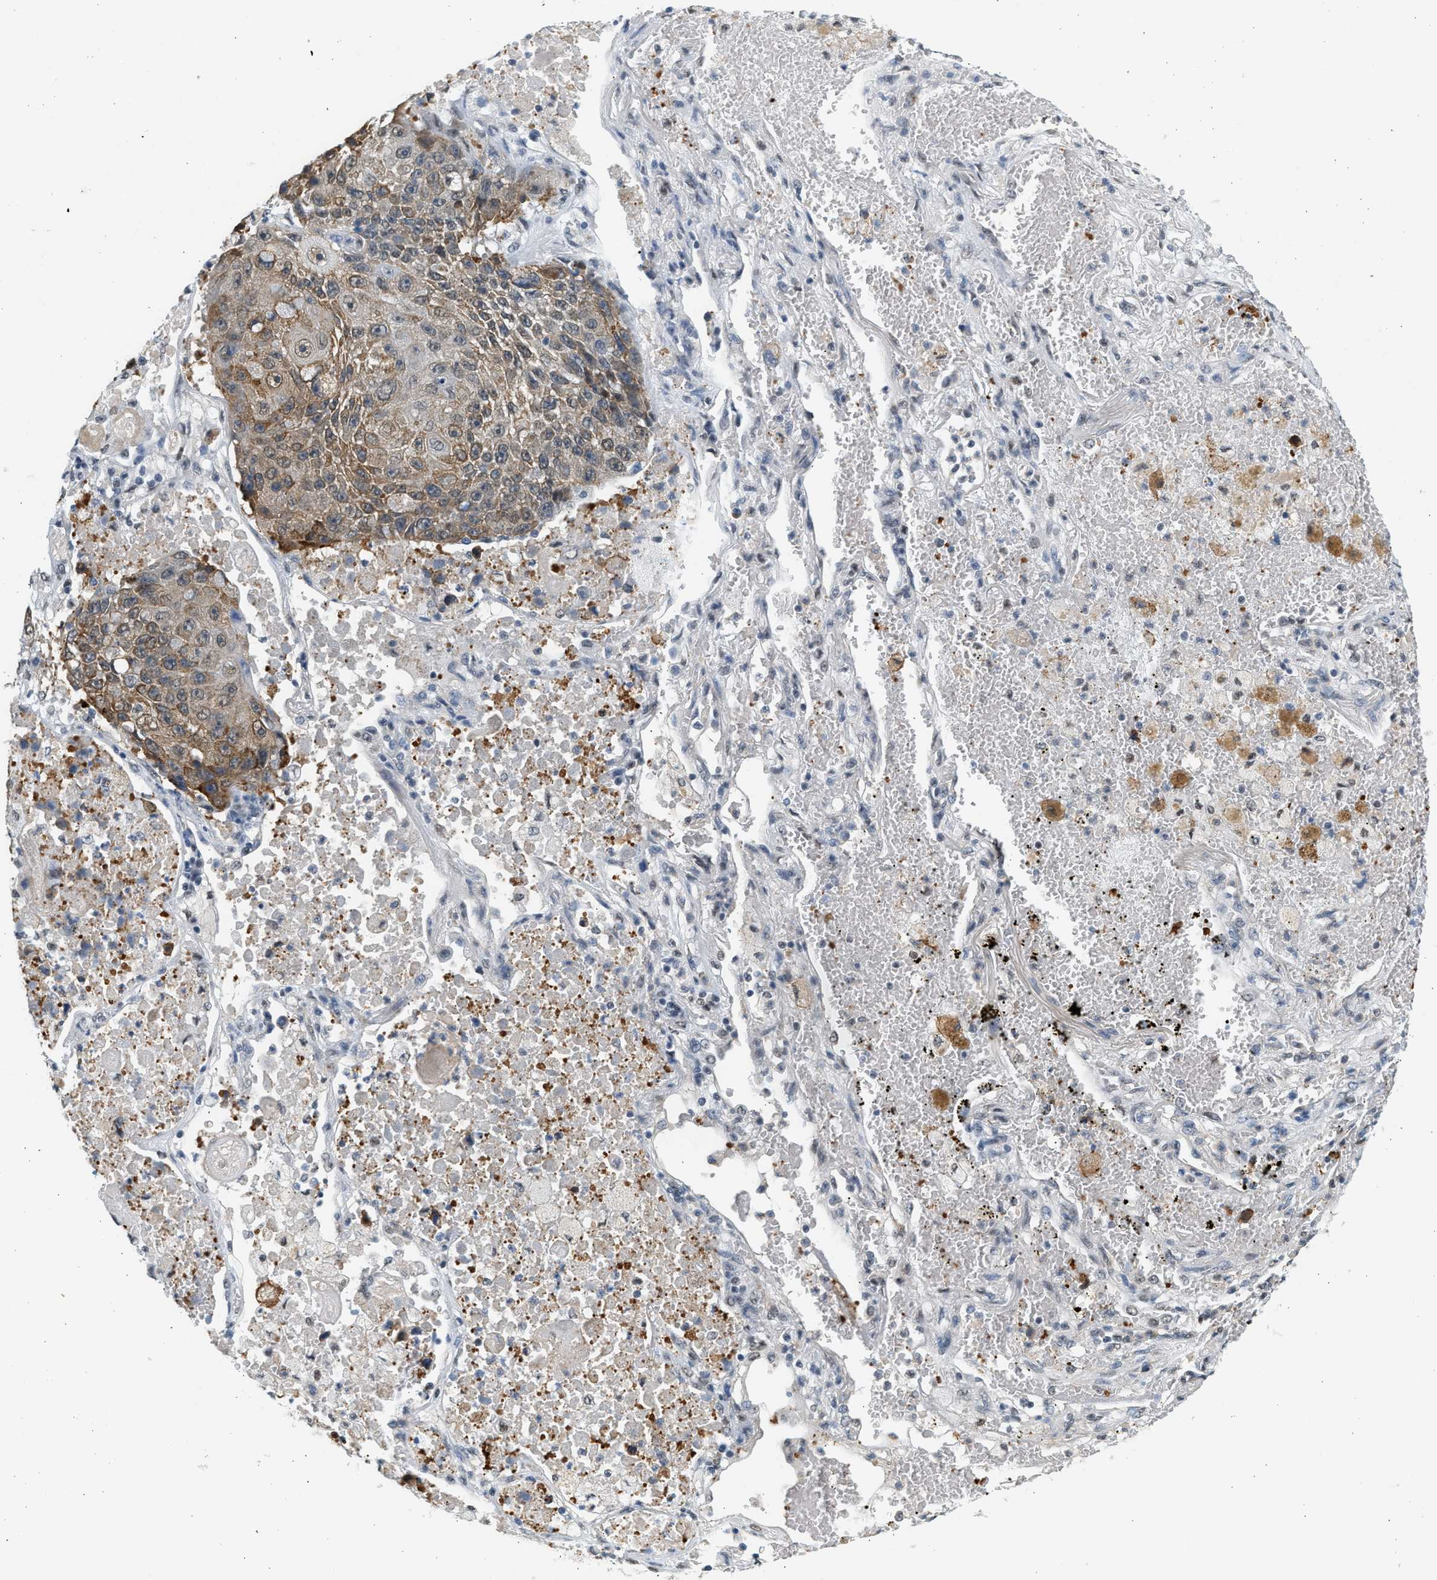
{"staining": {"intensity": "moderate", "quantity": ">75%", "location": "cytoplasmic/membranous"}, "tissue": "lung cancer", "cell_type": "Tumor cells", "image_type": "cancer", "snomed": [{"axis": "morphology", "description": "Squamous cell carcinoma, NOS"}, {"axis": "topography", "description": "Lung"}], "caption": "Human squamous cell carcinoma (lung) stained with a brown dye shows moderate cytoplasmic/membranous positive staining in about >75% of tumor cells.", "gene": "HIPK1", "patient": {"sex": "male", "age": 61}}